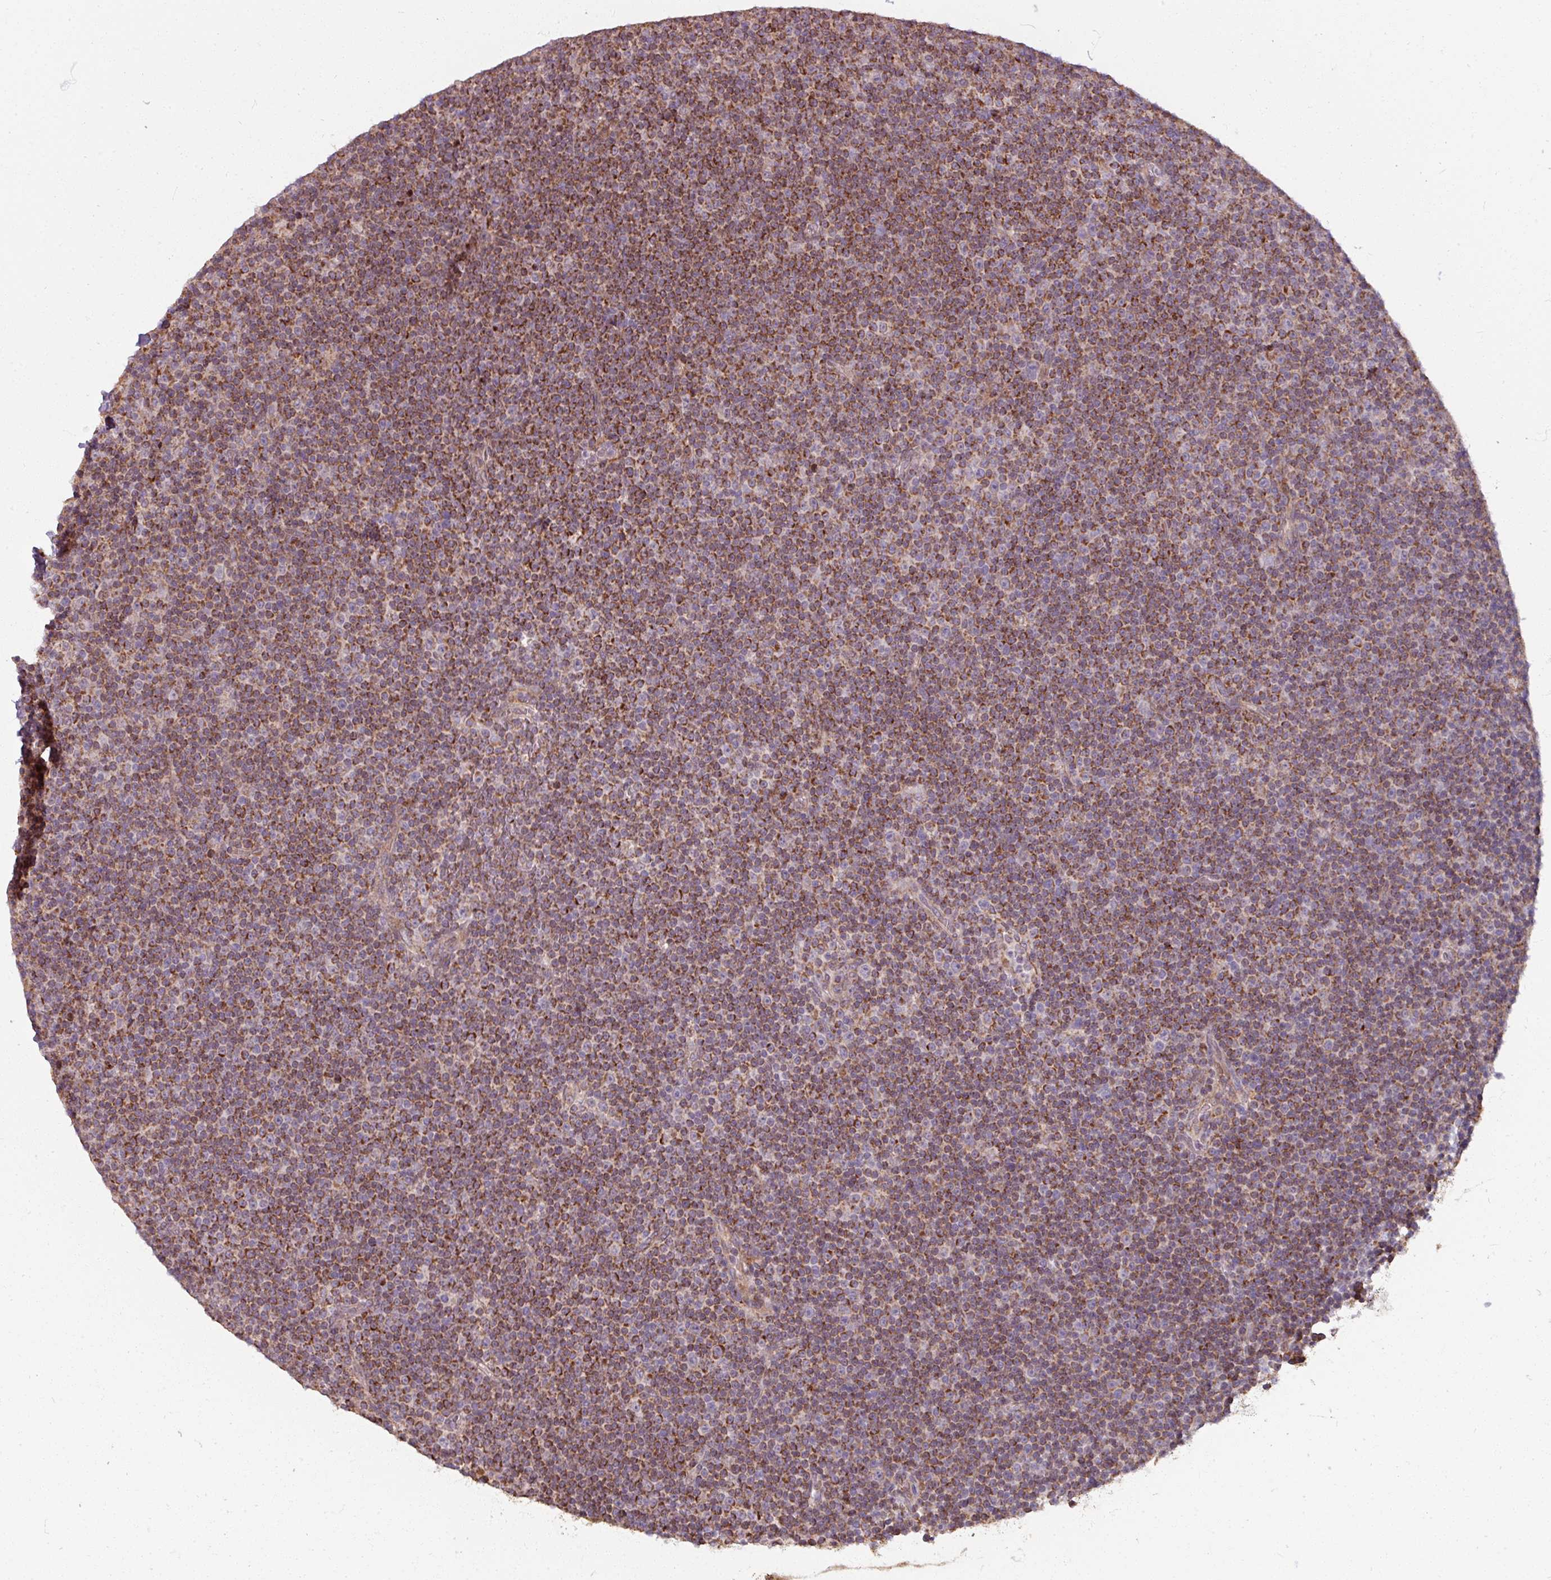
{"staining": {"intensity": "strong", "quantity": "25%-75%", "location": "cytoplasmic/membranous"}, "tissue": "lymphoma", "cell_type": "Tumor cells", "image_type": "cancer", "snomed": [{"axis": "morphology", "description": "Malignant lymphoma, non-Hodgkin's type, Low grade"}, {"axis": "topography", "description": "Lymph node"}], "caption": "Lymphoma stained for a protein (brown) displays strong cytoplasmic/membranous positive expression in about 25%-75% of tumor cells.", "gene": "MAGT1", "patient": {"sex": "female", "age": 67}}